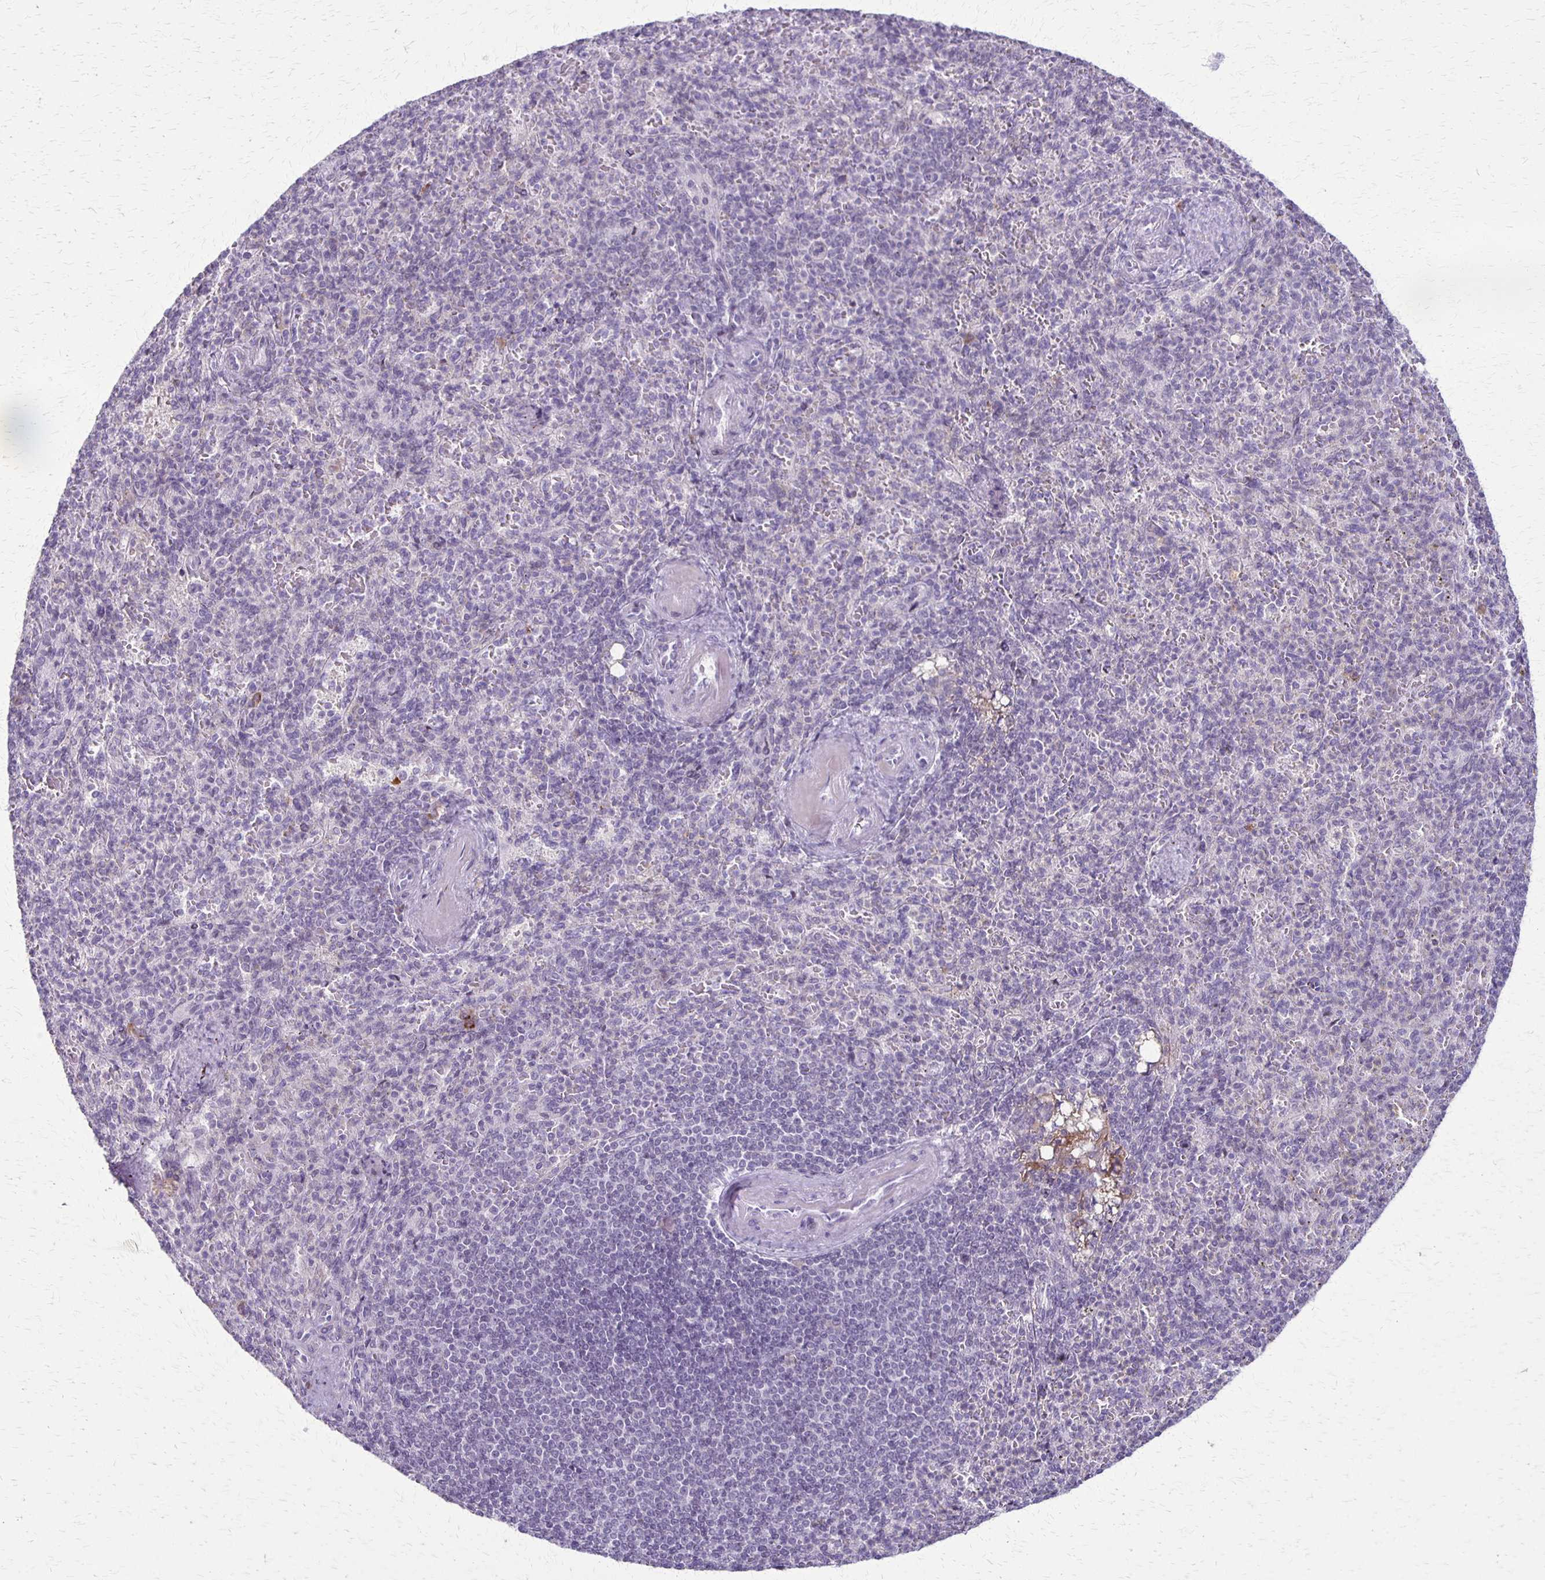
{"staining": {"intensity": "negative", "quantity": "none", "location": "none"}, "tissue": "spleen", "cell_type": "Cells in red pulp", "image_type": "normal", "snomed": [{"axis": "morphology", "description": "Normal tissue, NOS"}, {"axis": "topography", "description": "Spleen"}], "caption": "Immunohistochemistry of normal human spleen demonstrates no expression in cells in red pulp.", "gene": "SLC35E2B", "patient": {"sex": "female", "age": 74}}